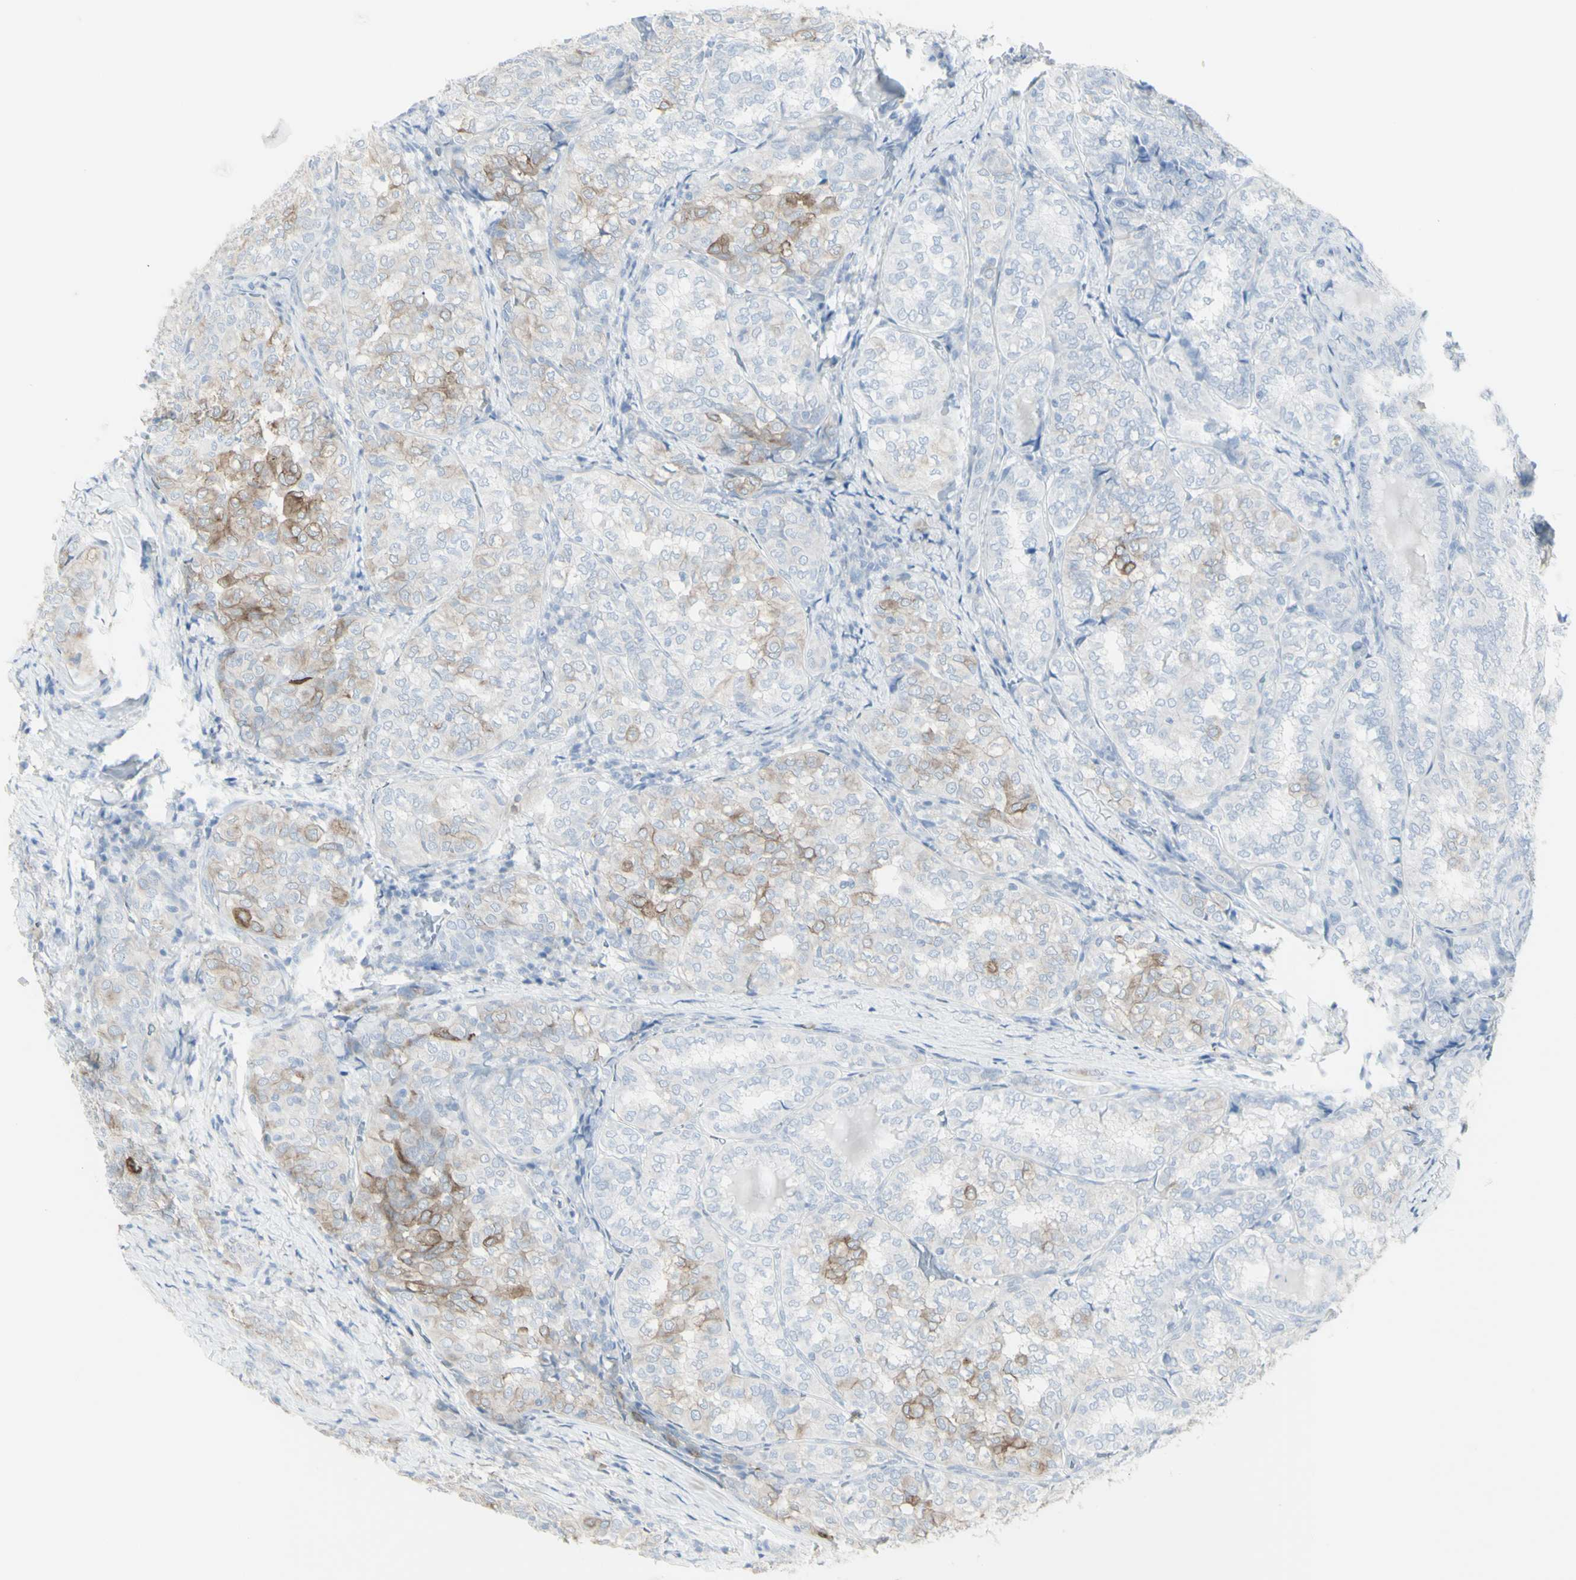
{"staining": {"intensity": "moderate", "quantity": "<25%", "location": "cytoplasmic/membranous"}, "tissue": "thyroid cancer", "cell_type": "Tumor cells", "image_type": "cancer", "snomed": [{"axis": "morphology", "description": "Normal tissue, NOS"}, {"axis": "morphology", "description": "Papillary adenocarcinoma, NOS"}, {"axis": "topography", "description": "Thyroid gland"}], "caption": "Moderate cytoplasmic/membranous positivity for a protein is seen in approximately <25% of tumor cells of thyroid papillary adenocarcinoma using immunohistochemistry (IHC).", "gene": "ENSG00000198211", "patient": {"sex": "female", "age": 30}}